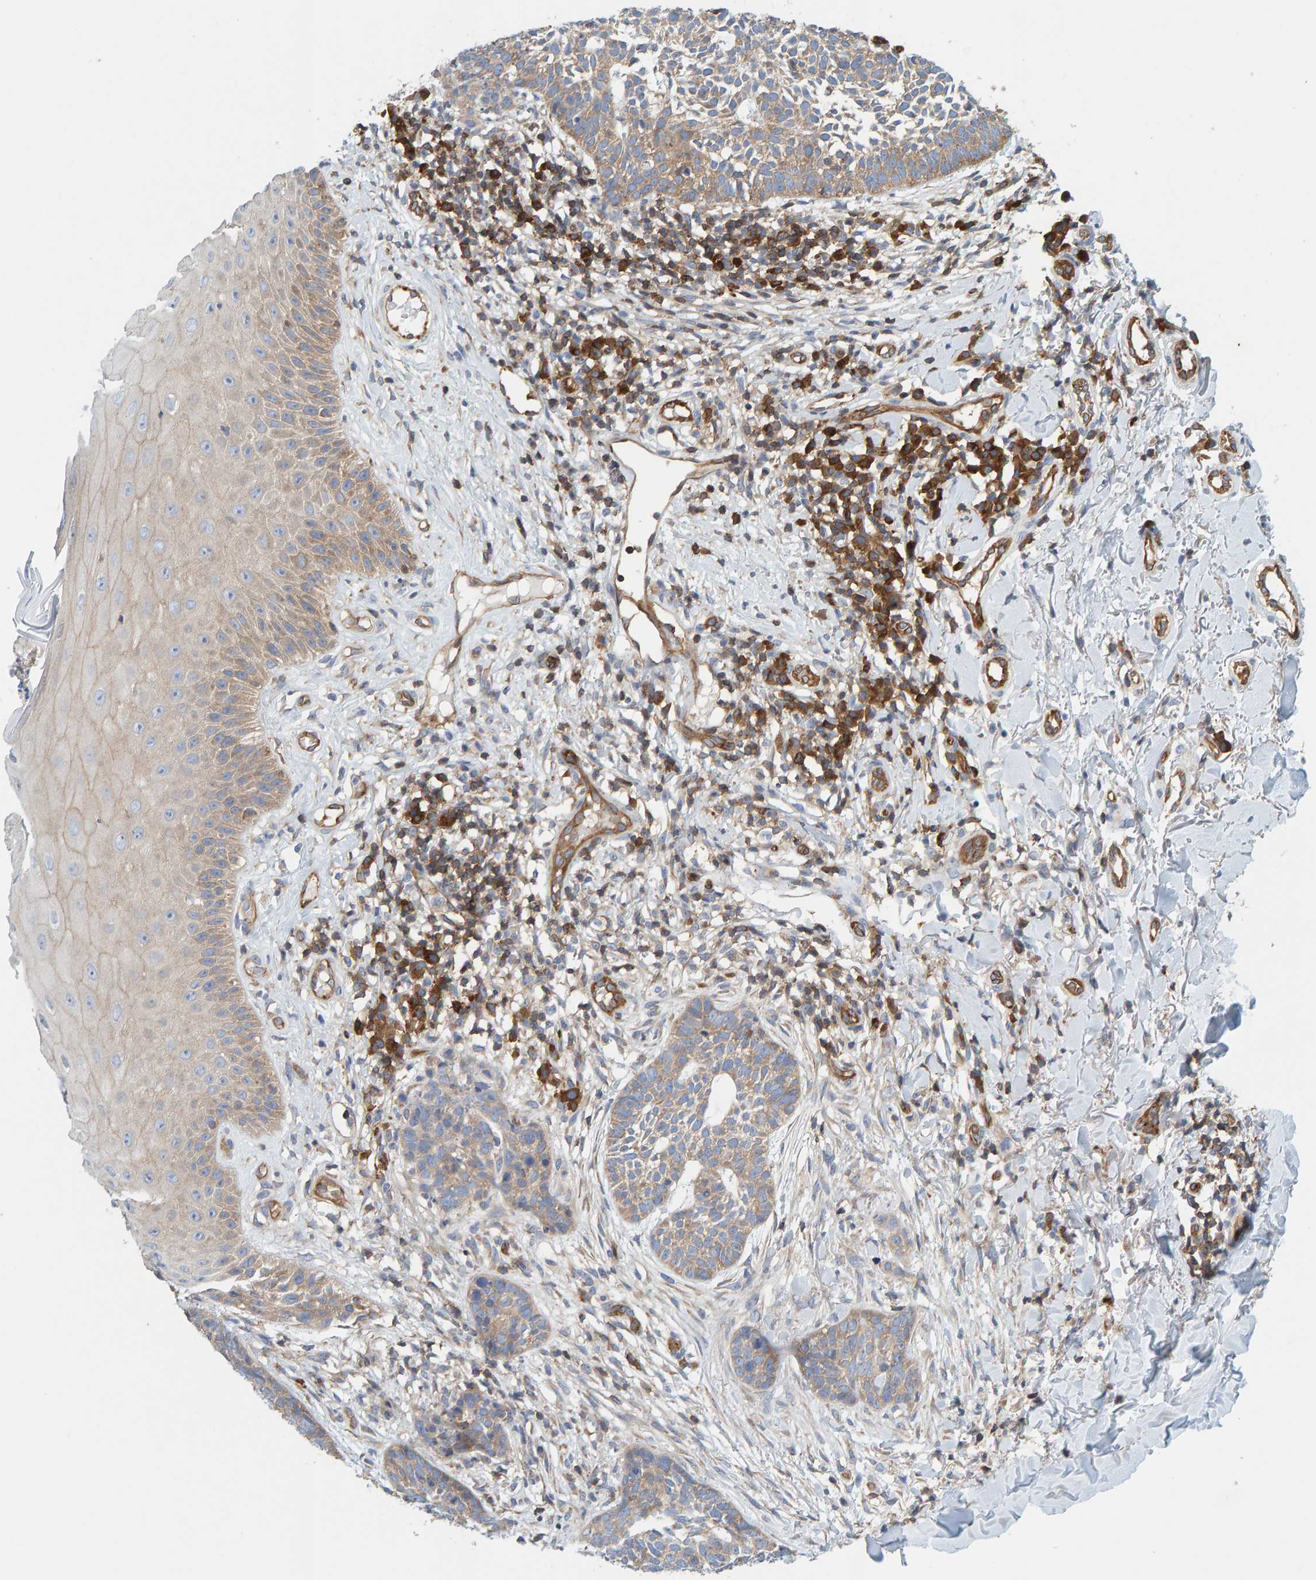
{"staining": {"intensity": "weak", "quantity": ">75%", "location": "cytoplasmic/membranous"}, "tissue": "skin cancer", "cell_type": "Tumor cells", "image_type": "cancer", "snomed": [{"axis": "morphology", "description": "Normal tissue, NOS"}, {"axis": "morphology", "description": "Basal cell carcinoma"}, {"axis": "topography", "description": "Skin"}], "caption": "This is an image of immunohistochemistry (IHC) staining of skin cancer, which shows weak positivity in the cytoplasmic/membranous of tumor cells.", "gene": "PRKD2", "patient": {"sex": "male", "age": 67}}